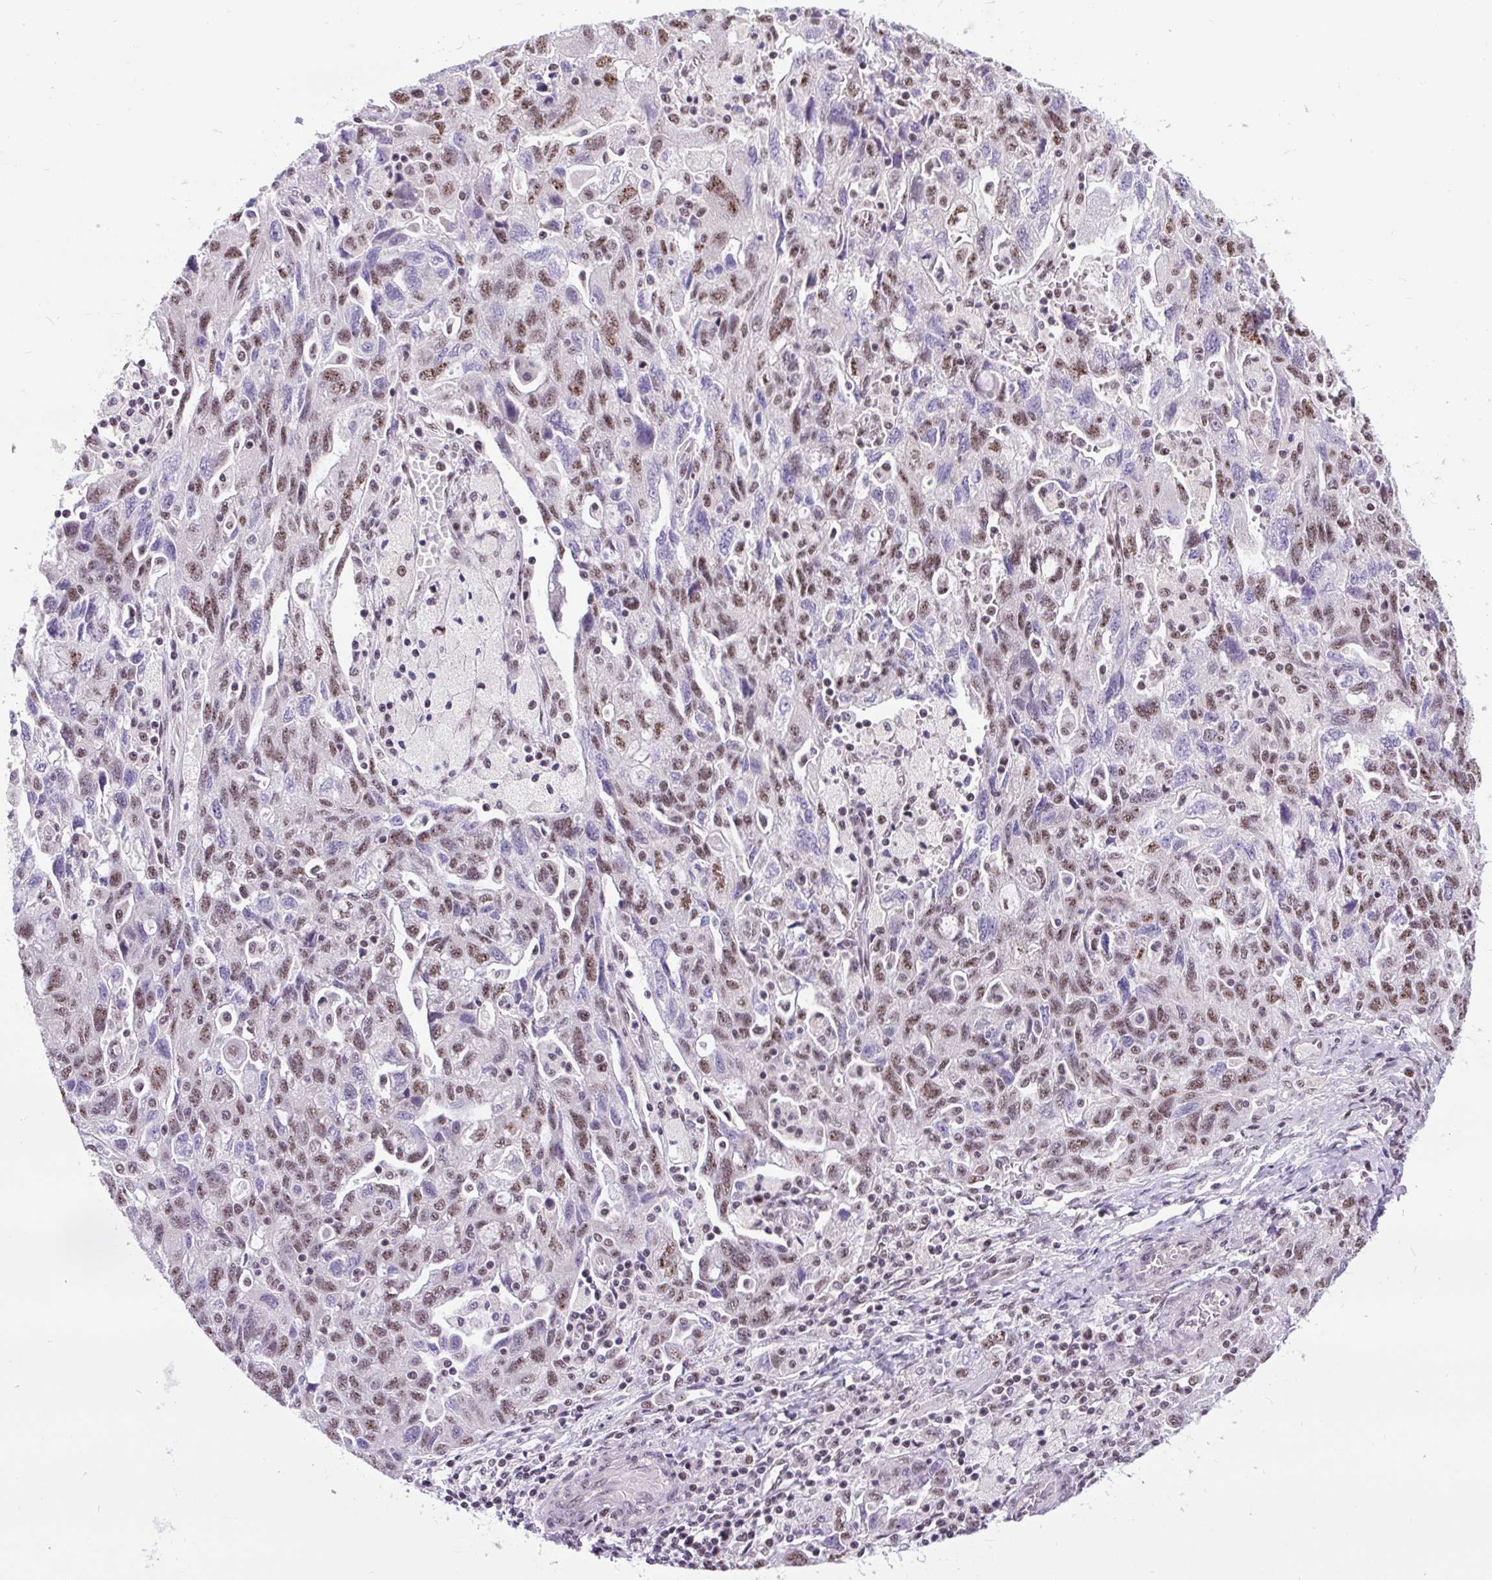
{"staining": {"intensity": "moderate", "quantity": "25%-75%", "location": "nuclear"}, "tissue": "ovarian cancer", "cell_type": "Tumor cells", "image_type": "cancer", "snomed": [{"axis": "morphology", "description": "Carcinoma, NOS"}, {"axis": "morphology", "description": "Cystadenocarcinoma, serous, NOS"}, {"axis": "topography", "description": "Ovary"}], "caption": "Immunohistochemical staining of serous cystadenocarcinoma (ovarian) demonstrates moderate nuclear protein positivity in approximately 25%-75% of tumor cells.", "gene": "SMC5", "patient": {"sex": "female", "age": 69}}